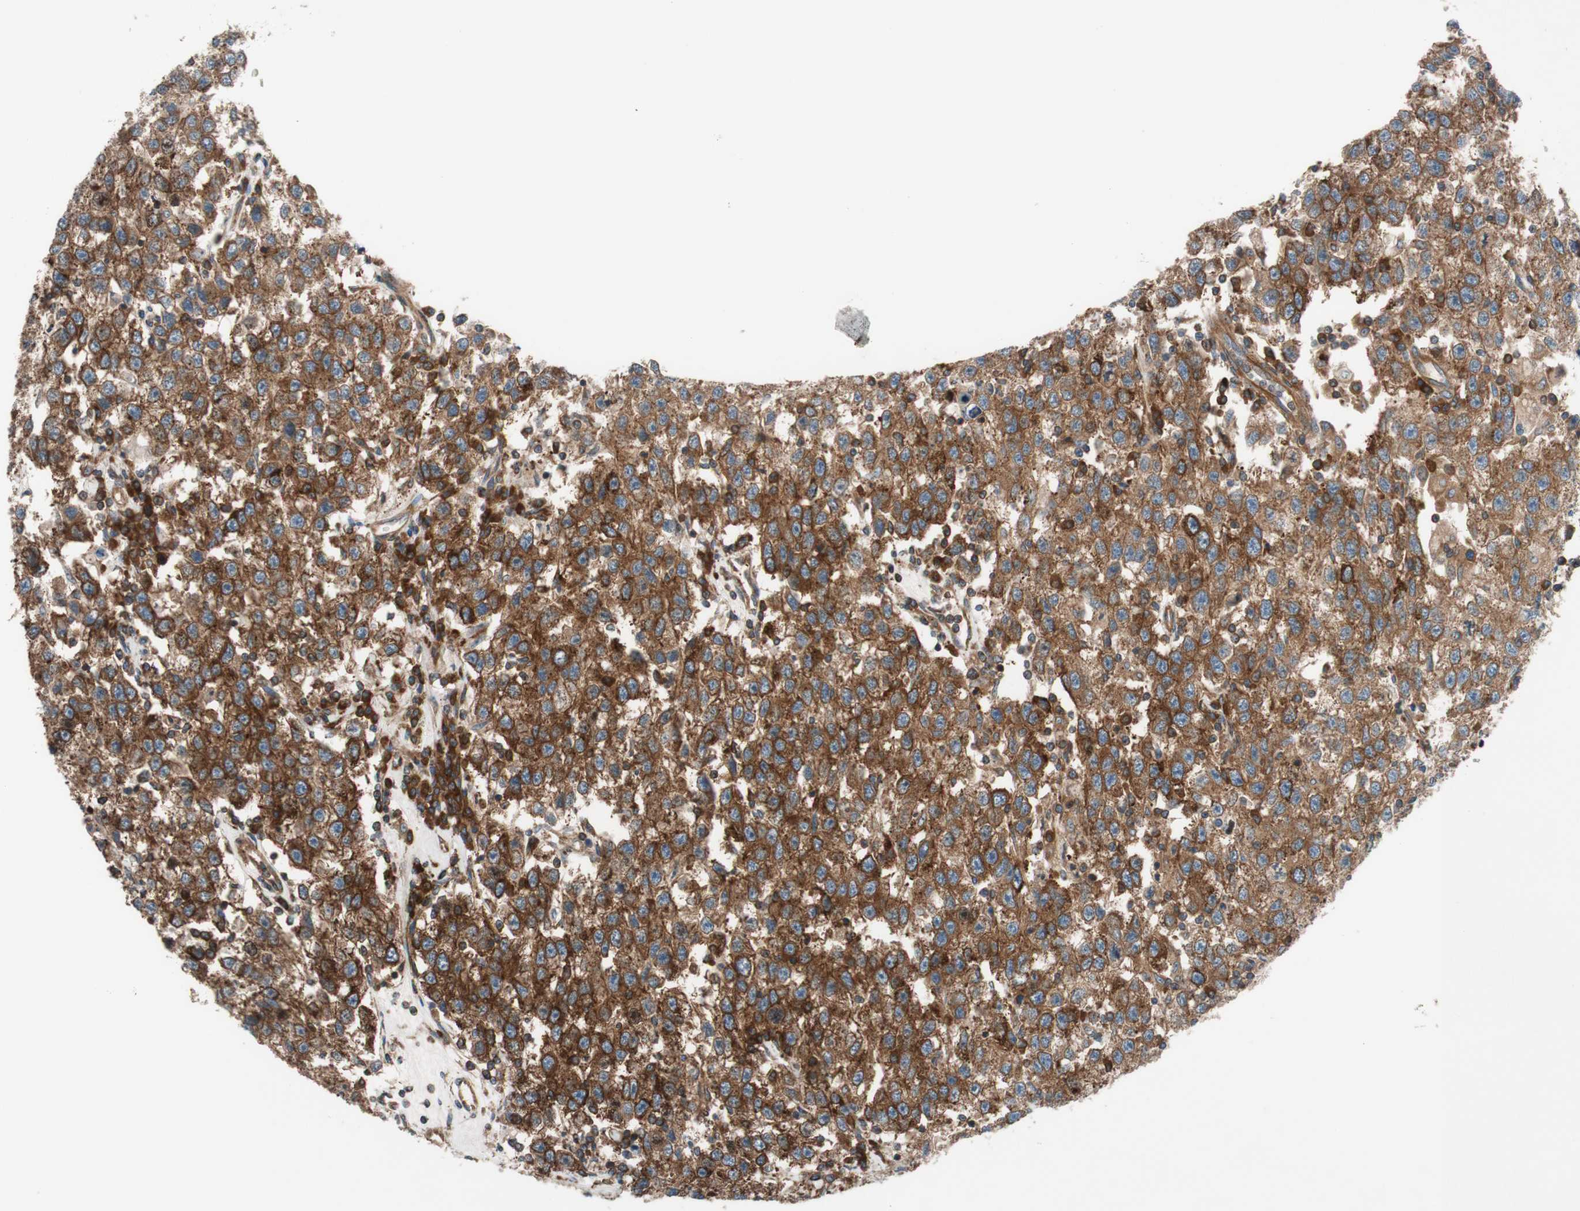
{"staining": {"intensity": "moderate", "quantity": ">75%", "location": "cytoplasmic/membranous"}, "tissue": "testis cancer", "cell_type": "Tumor cells", "image_type": "cancer", "snomed": [{"axis": "morphology", "description": "Seminoma, NOS"}, {"axis": "topography", "description": "Testis"}], "caption": "About >75% of tumor cells in testis cancer exhibit moderate cytoplasmic/membranous protein staining as visualized by brown immunohistochemical staining.", "gene": "CCN4", "patient": {"sex": "male", "age": 41}}